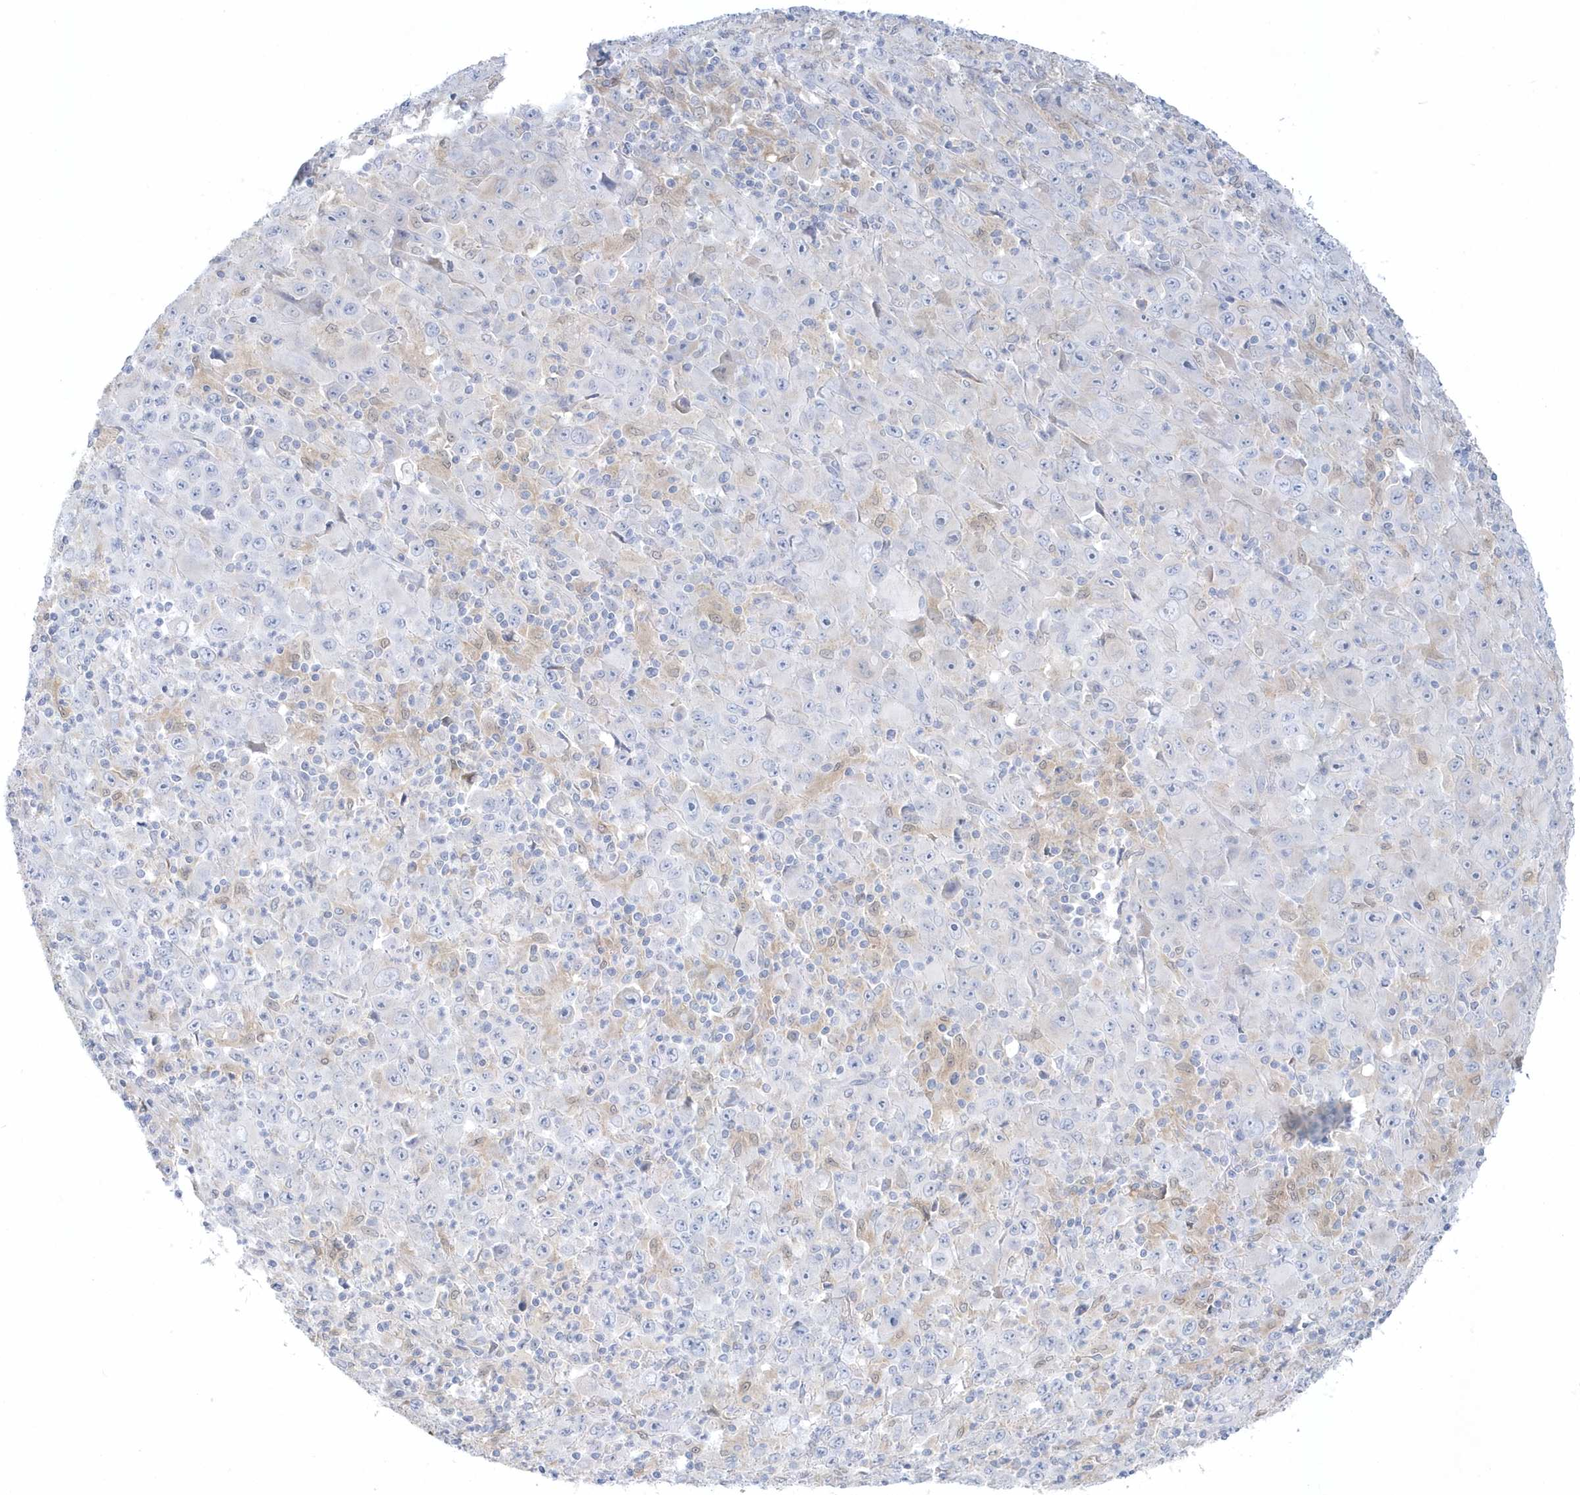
{"staining": {"intensity": "negative", "quantity": "none", "location": "none"}, "tissue": "melanoma", "cell_type": "Tumor cells", "image_type": "cancer", "snomed": [{"axis": "morphology", "description": "Malignant melanoma, Metastatic site"}, {"axis": "topography", "description": "Skin"}], "caption": "Tumor cells are negative for protein expression in human malignant melanoma (metastatic site).", "gene": "PCBD1", "patient": {"sex": "female", "age": 56}}